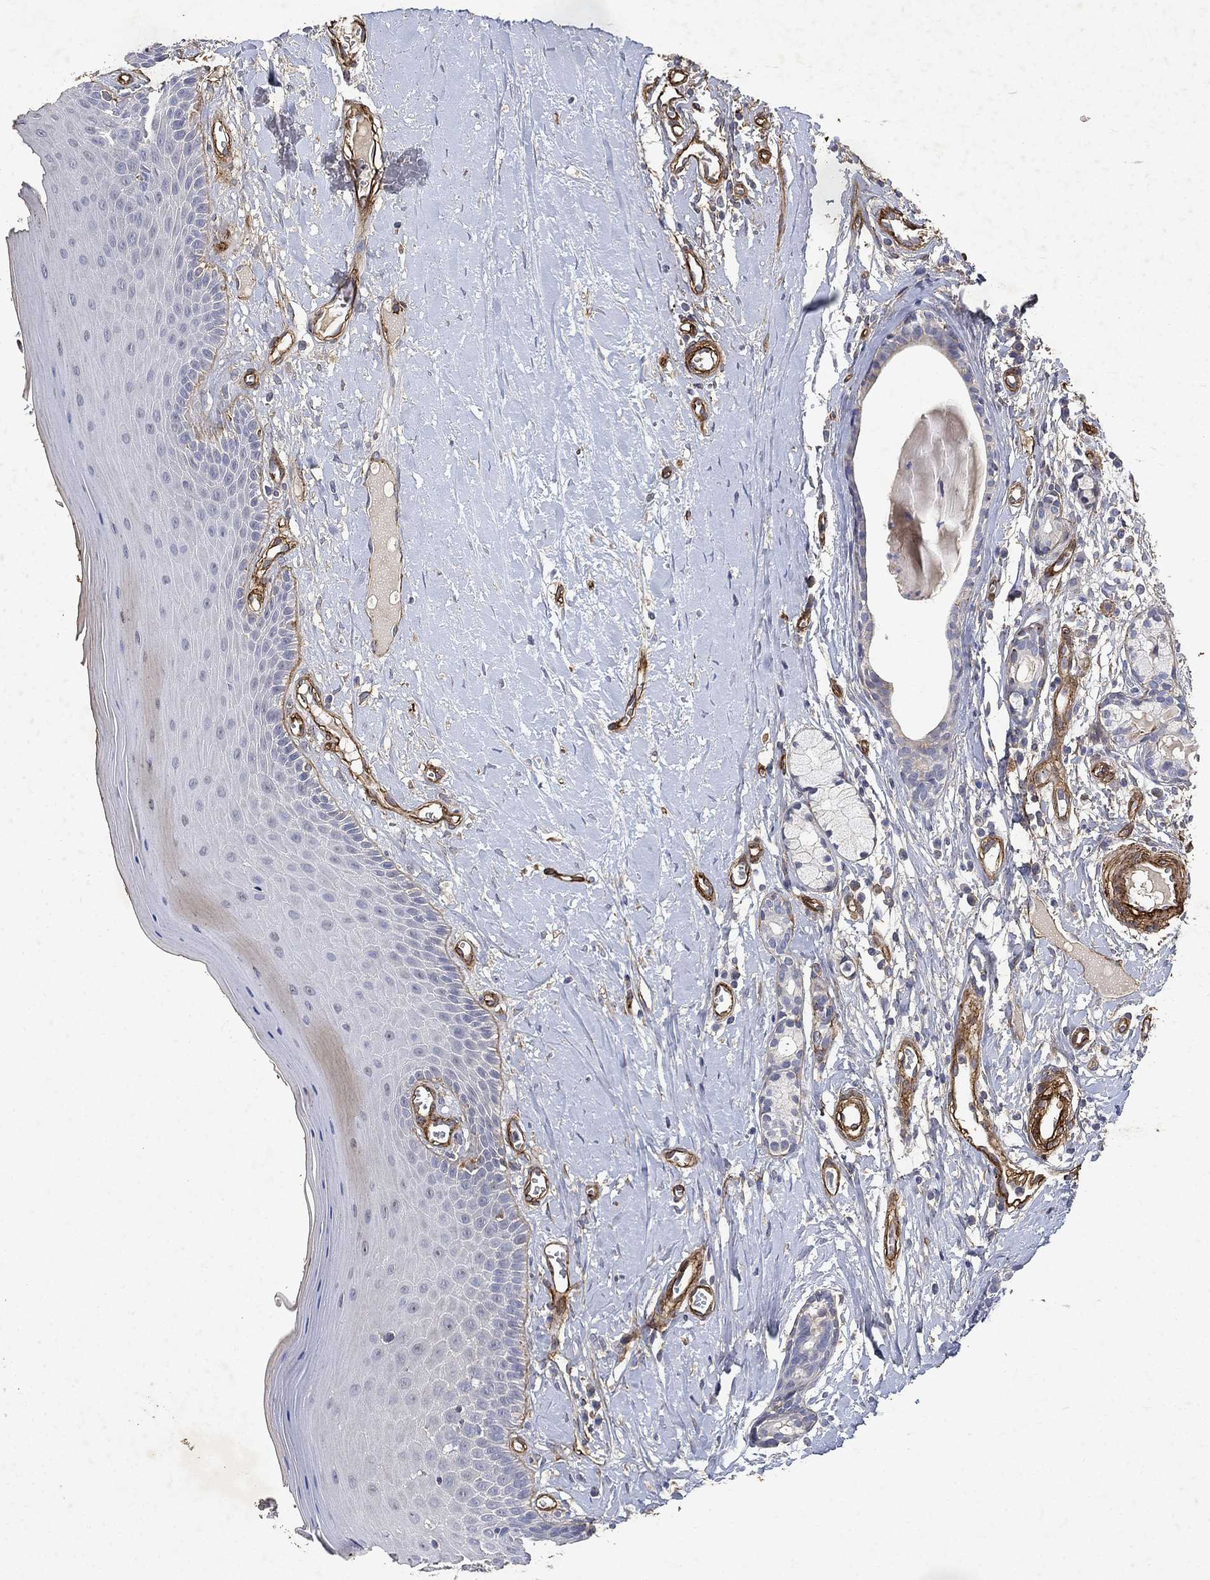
{"staining": {"intensity": "negative", "quantity": "none", "location": "none"}, "tissue": "oral mucosa", "cell_type": "Squamous epithelial cells", "image_type": "normal", "snomed": [{"axis": "morphology", "description": "Normal tissue, NOS"}, {"axis": "topography", "description": "Oral tissue"}], "caption": "DAB (3,3'-diaminobenzidine) immunohistochemical staining of normal oral mucosa reveals no significant staining in squamous epithelial cells. Brightfield microscopy of immunohistochemistry stained with DAB (brown) and hematoxylin (blue), captured at high magnification.", "gene": "COL4A2", "patient": {"sex": "female", "age": 43}}